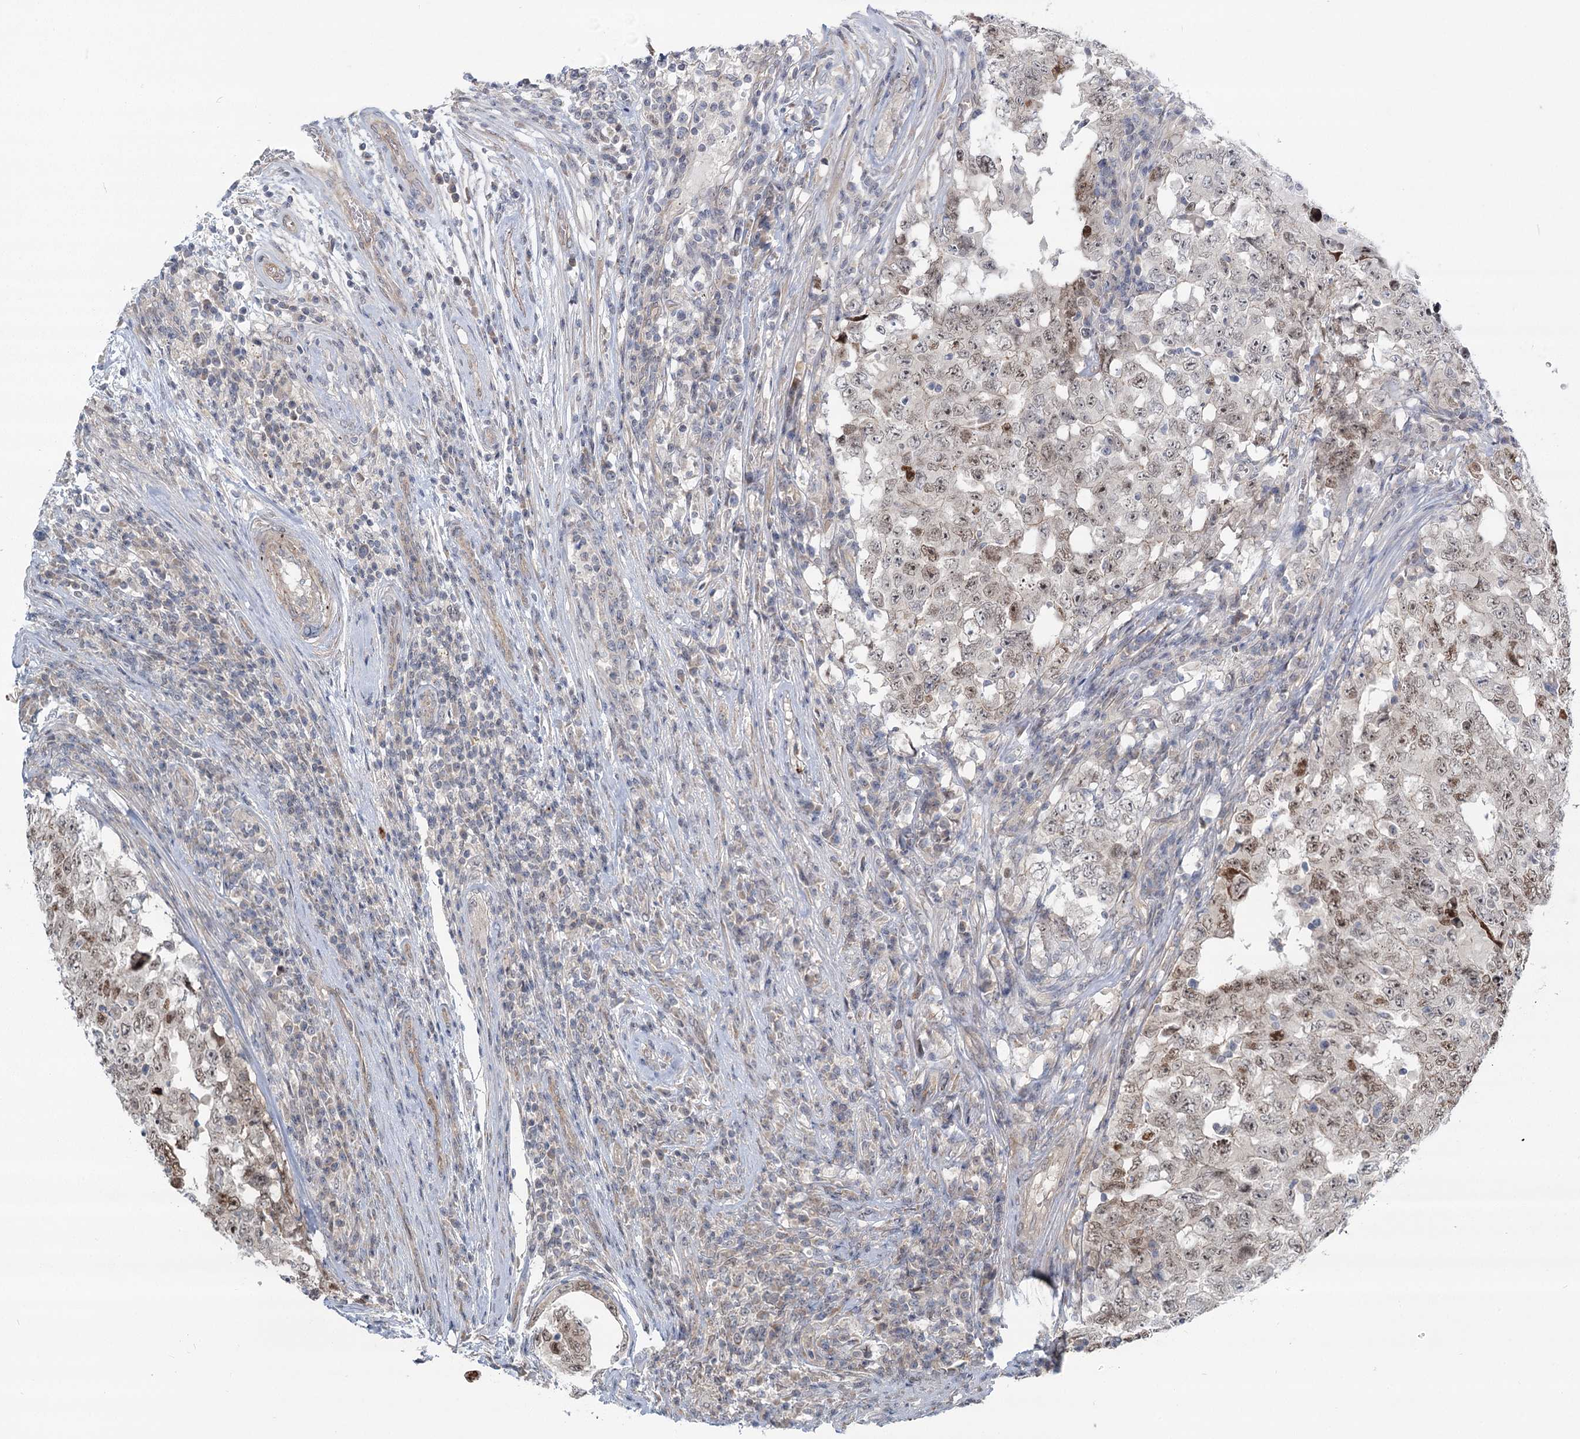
{"staining": {"intensity": "moderate", "quantity": "25%-75%", "location": "nuclear"}, "tissue": "testis cancer", "cell_type": "Tumor cells", "image_type": "cancer", "snomed": [{"axis": "morphology", "description": "Carcinoma, Embryonal, NOS"}, {"axis": "topography", "description": "Testis"}], "caption": "Moderate nuclear expression is seen in about 25%-75% of tumor cells in testis cancer. (Stains: DAB in brown, nuclei in blue, Microscopy: brightfield microscopy at high magnification).", "gene": "SPINK13", "patient": {"sex": "male", "age": 26}}